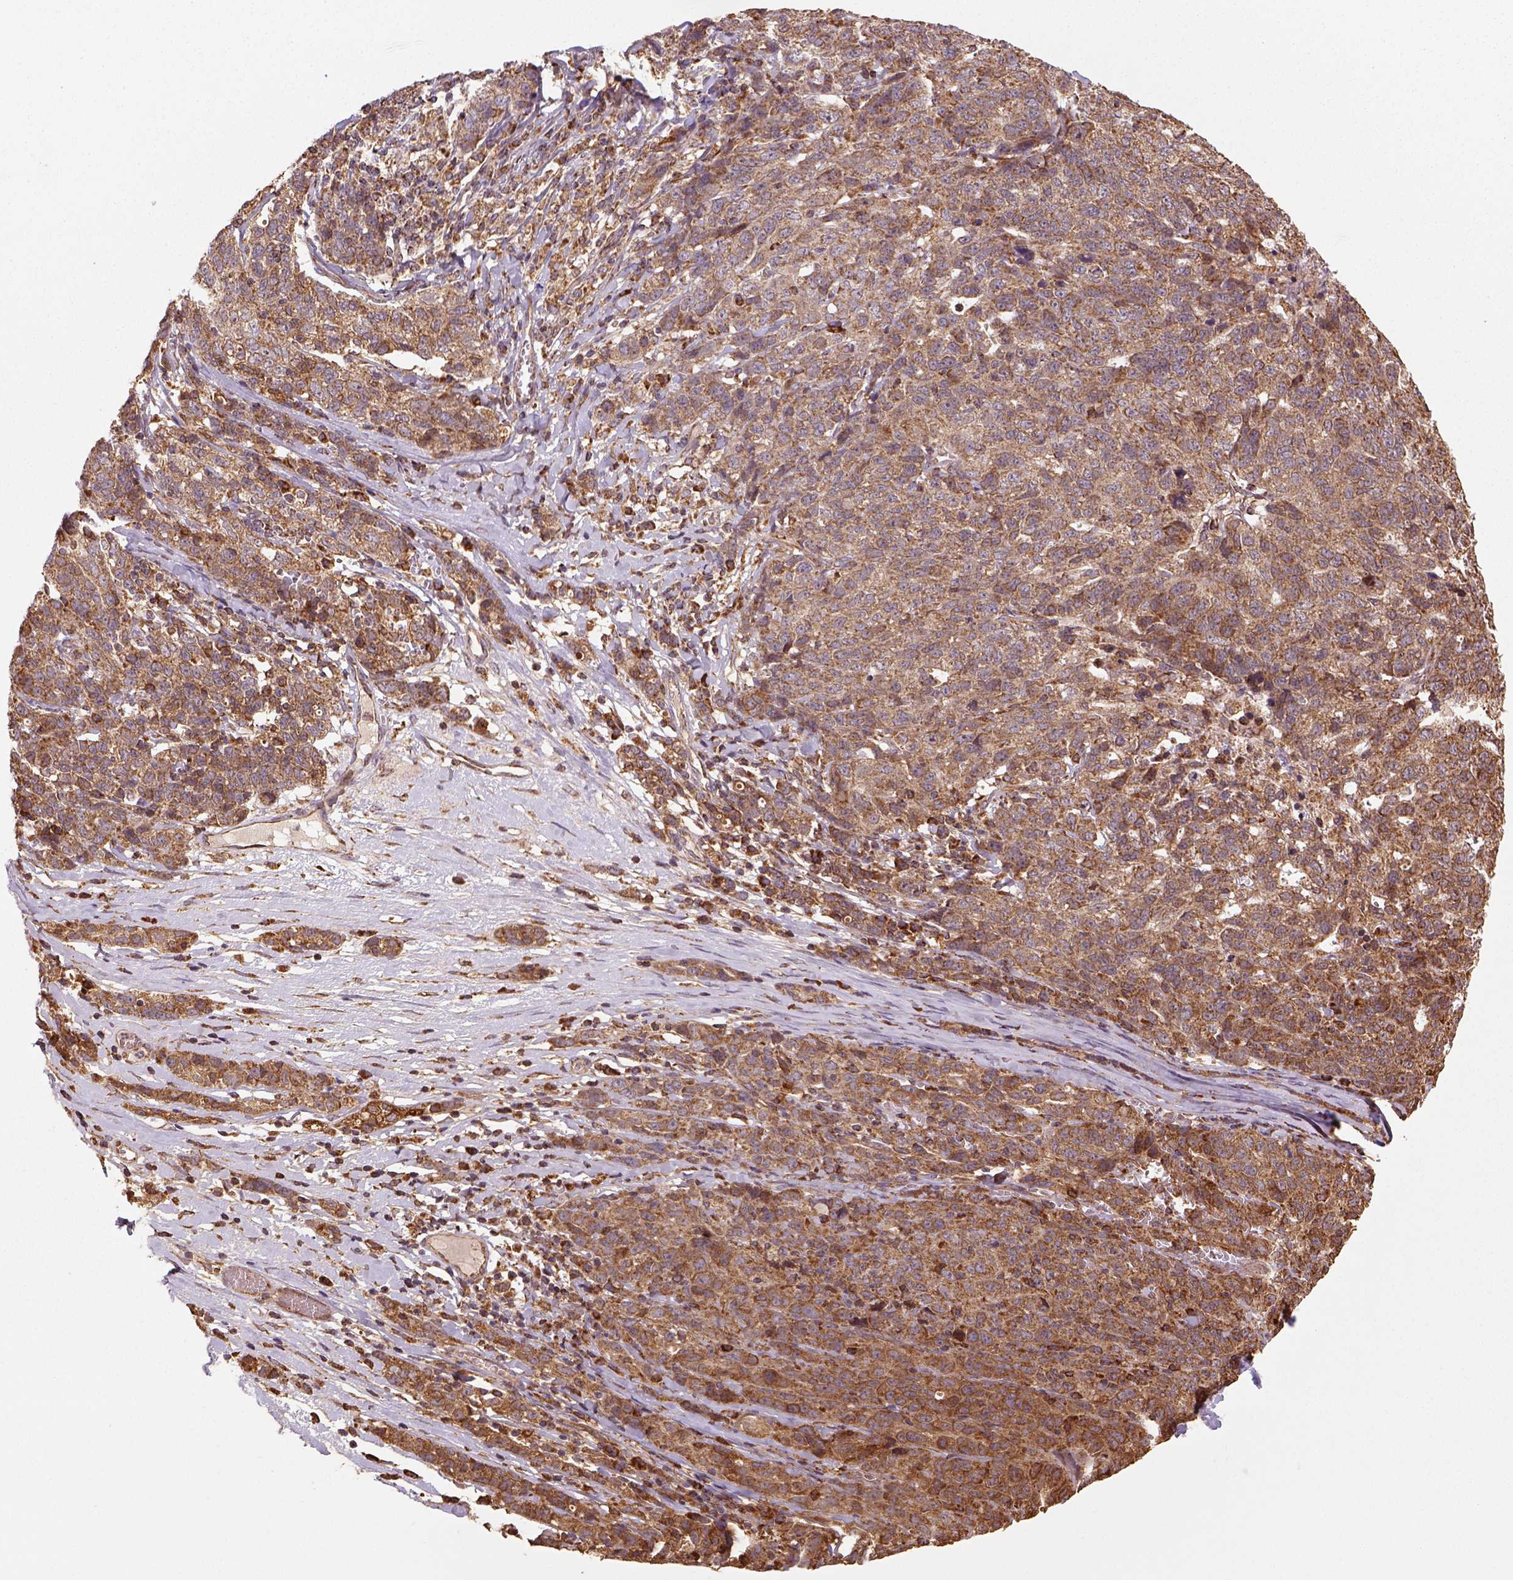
{"staining": {"intensity": "moderate", "quantity": ">75%", "location": "cytoplasmic/membranous"}, "tissue": "ovarian cancer", "cell_type": "Tumor cells", "image_type": "cancer", "snomed": [{"axis": "morphology", "description": "Cystadenocarcinoma, serous, NOS"}, {"axis": "topography", "description": "Ovary"}], "caption": "This is an image of immunohistochemistry (IHC) staining of ovarian cancer (serous cystadenocarcinoma), which shows moderate positivity in the cytoplasmic/membranous of tumor cells.", "gene": "MAPK8IP3", "patient": {"sex": "female", "age": 71}}